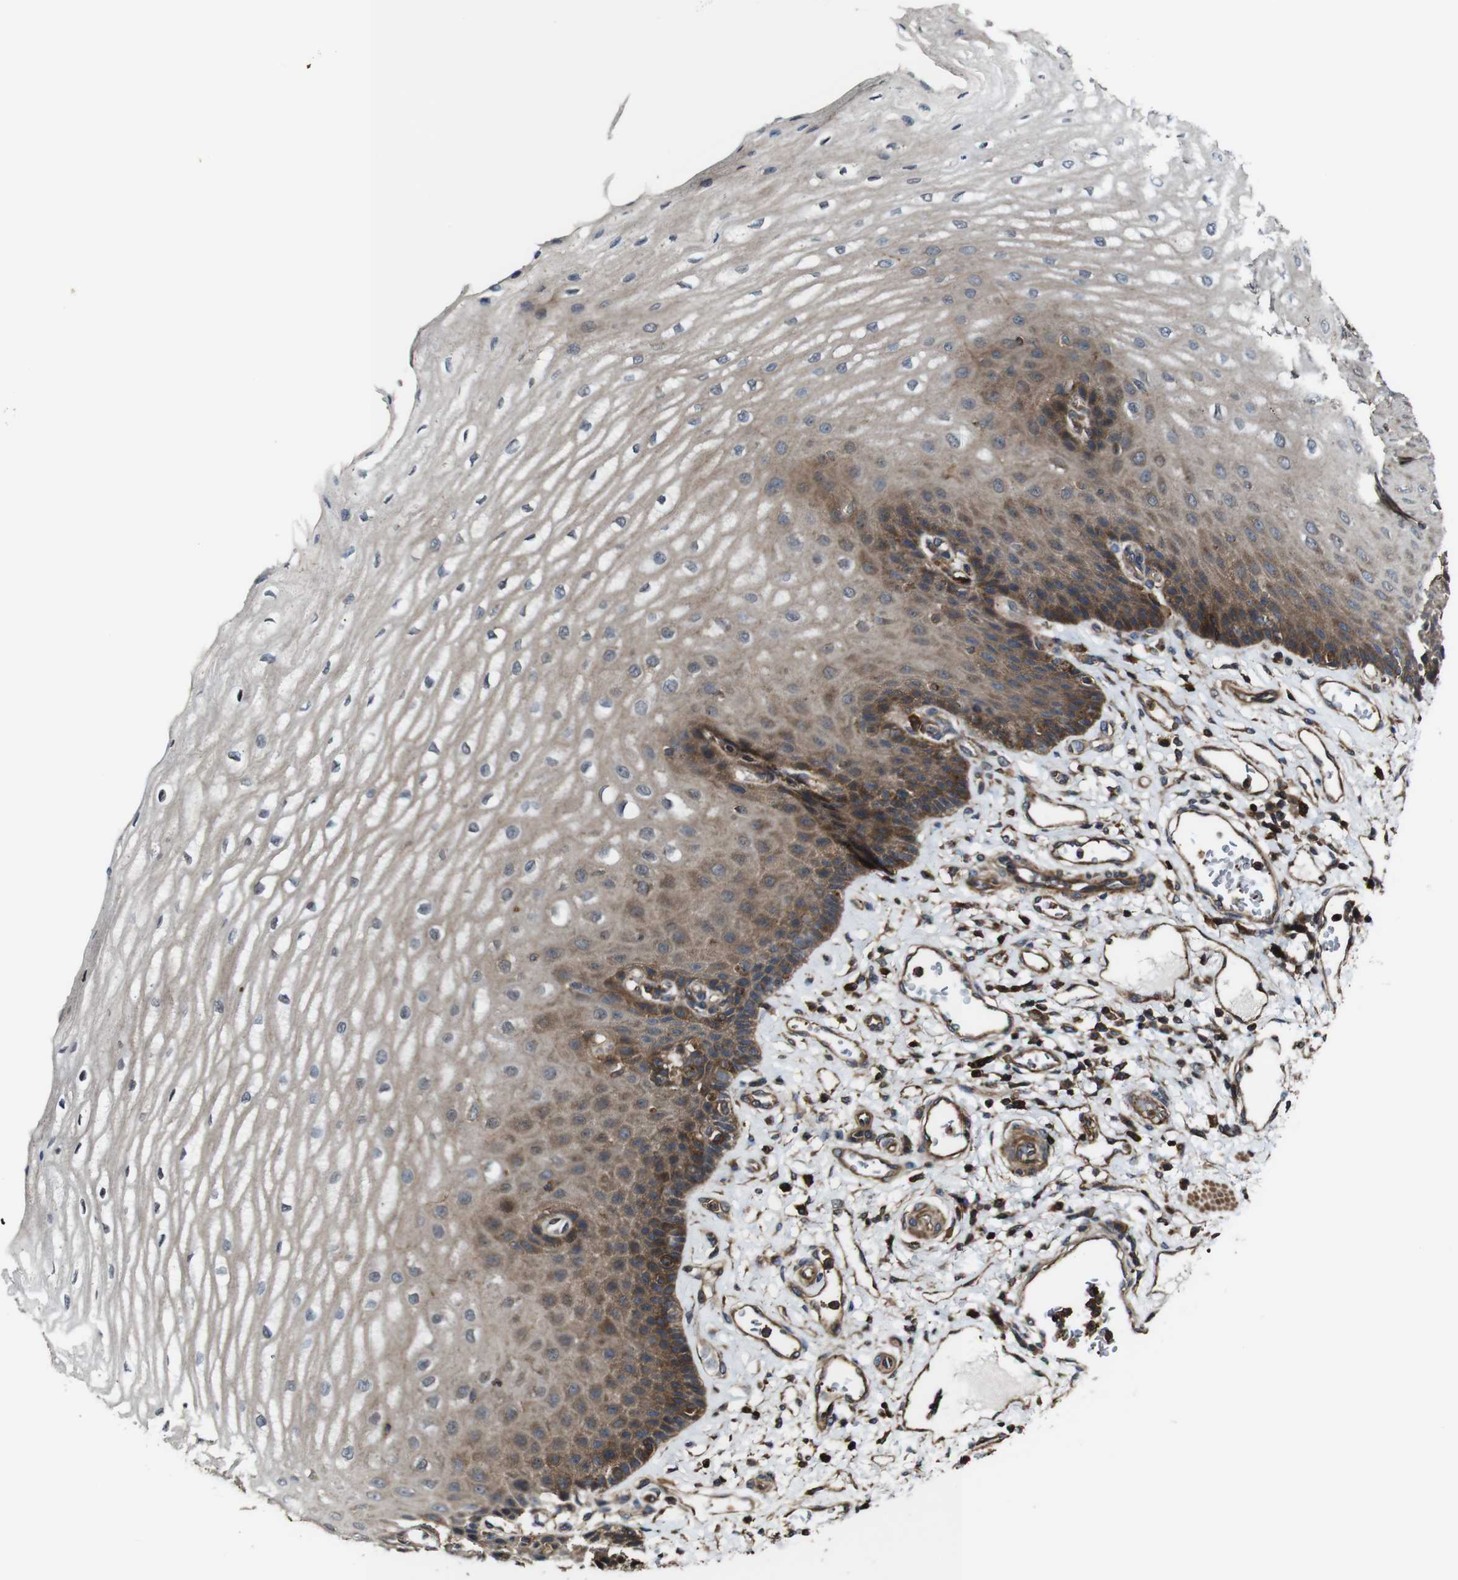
{"staining": {"intensity": "moderate", "quantity": ">75%", "location": "cytoplasmic/membranous"}, "tissue": "esophagus", "cell_type": "Squamous epithelial cells", "image_type": "normal", "snomed": [{"axis": "morphology", "description": "Normal tissue, NOS"}, {"axis": "topography", "description": "Esophagus"}], "caption": "About >75% of squamous epithelial cells in normal human esophagus display moderate cytoplasmic/membranous protein expression as visualized by brown immunohistochemical staining.", "gene": "TNIK", "patient": {"sex": "male", "age": 54}}